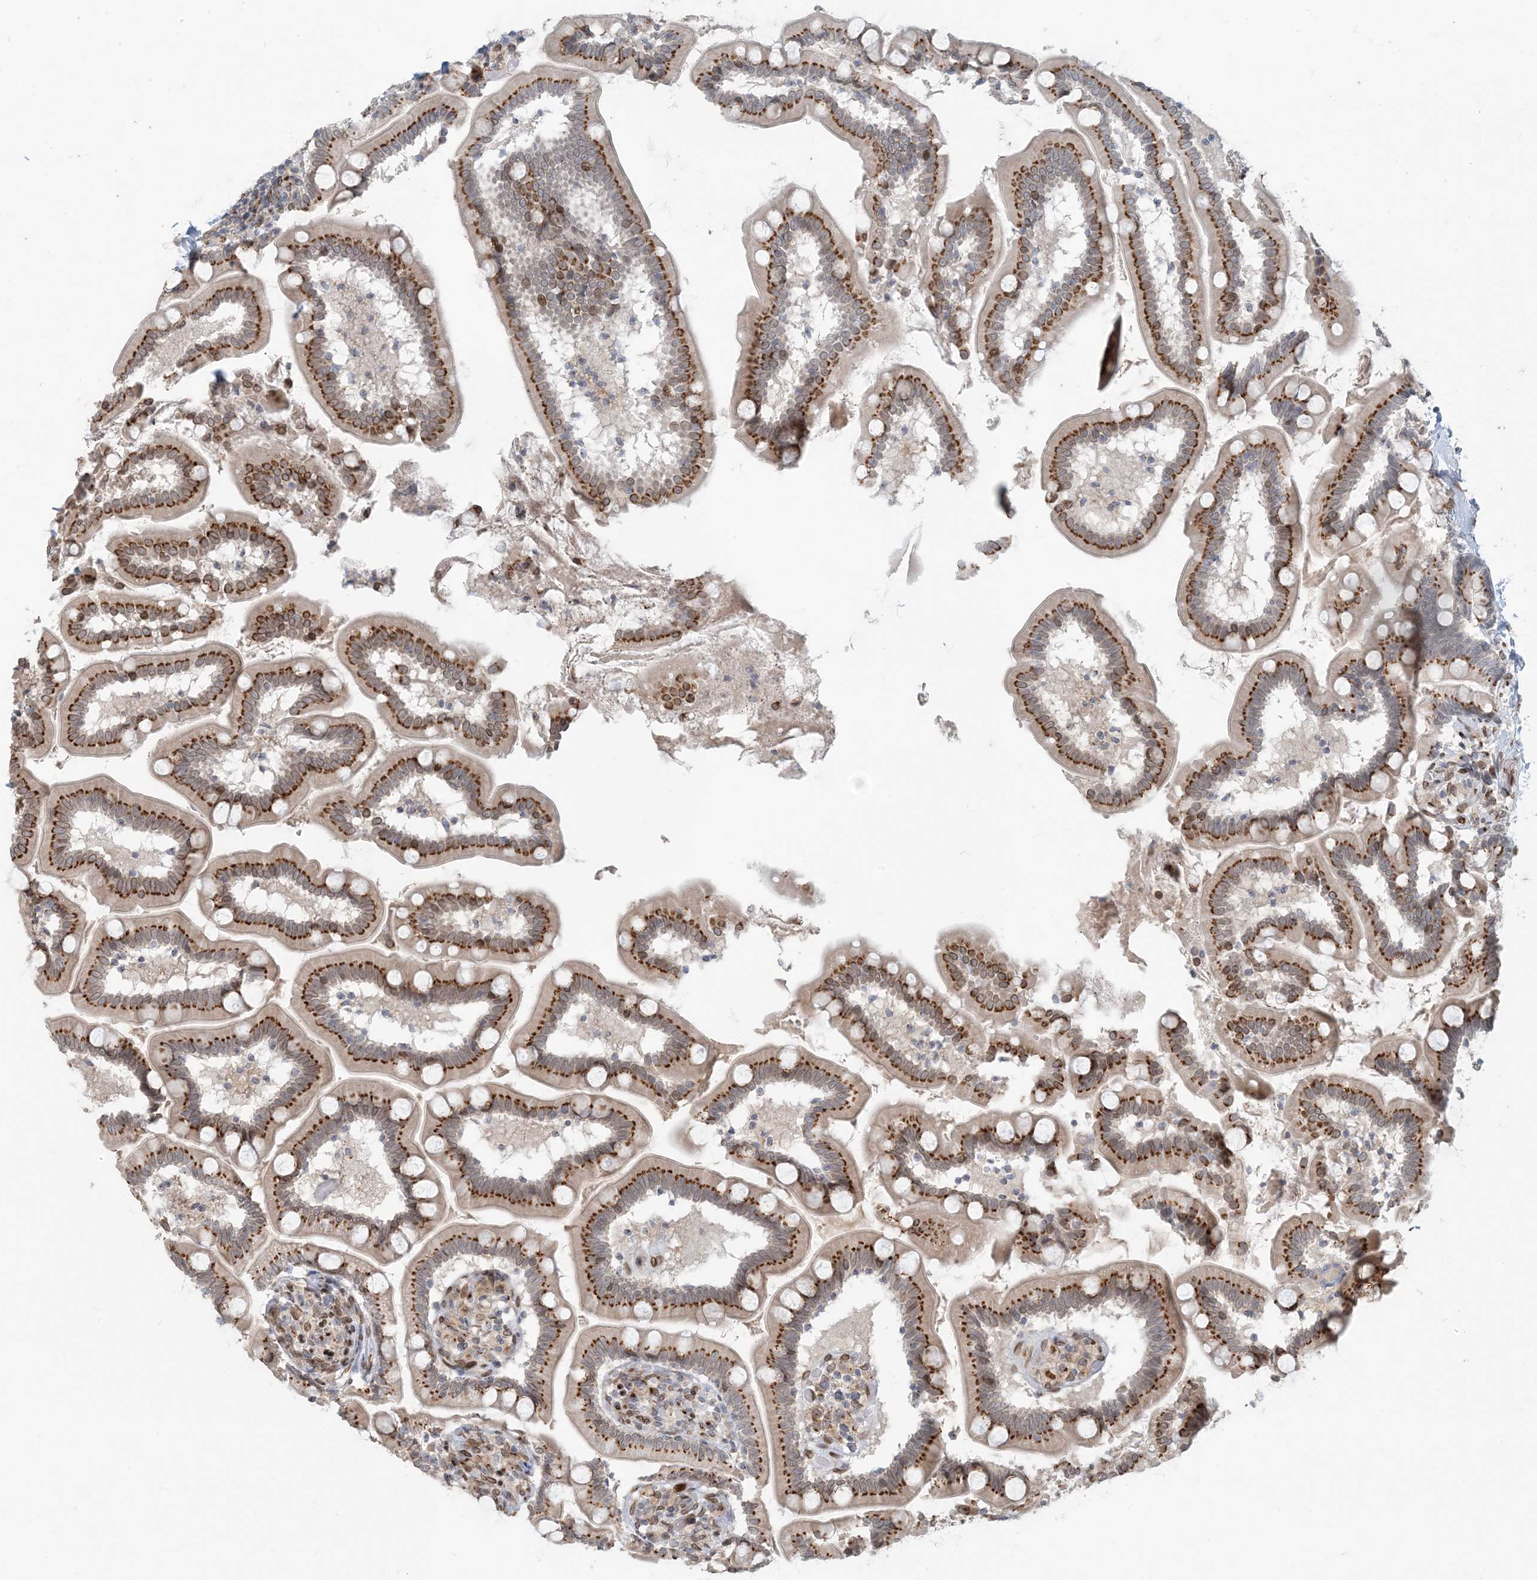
{"staining": {"intensity": "moderate", "quantity": ">75%", "location": "cytoplasmic/membranous"}, "tissue": "small intestine", "cell_type": "Glandular cells", "image_type": "normal", "snomed": [{"axis": "morphology", "description": "Normal tissue, NOS"}, {"axis": "topography", "description": "Small intestine"}], "caption": "Immunohistochemistry (IHC) histopathology image of normal small intestine: small intestine stained using immunohistochemistry demonstrates medium levels of moderate protein expression localized specifically in the cytoplasmic/membranous of glandular cells, appearing as a cytoplasmic/membranous brown color.", "gene": "SLC35A2", "patient": {"sex": "female", "age": 64}}